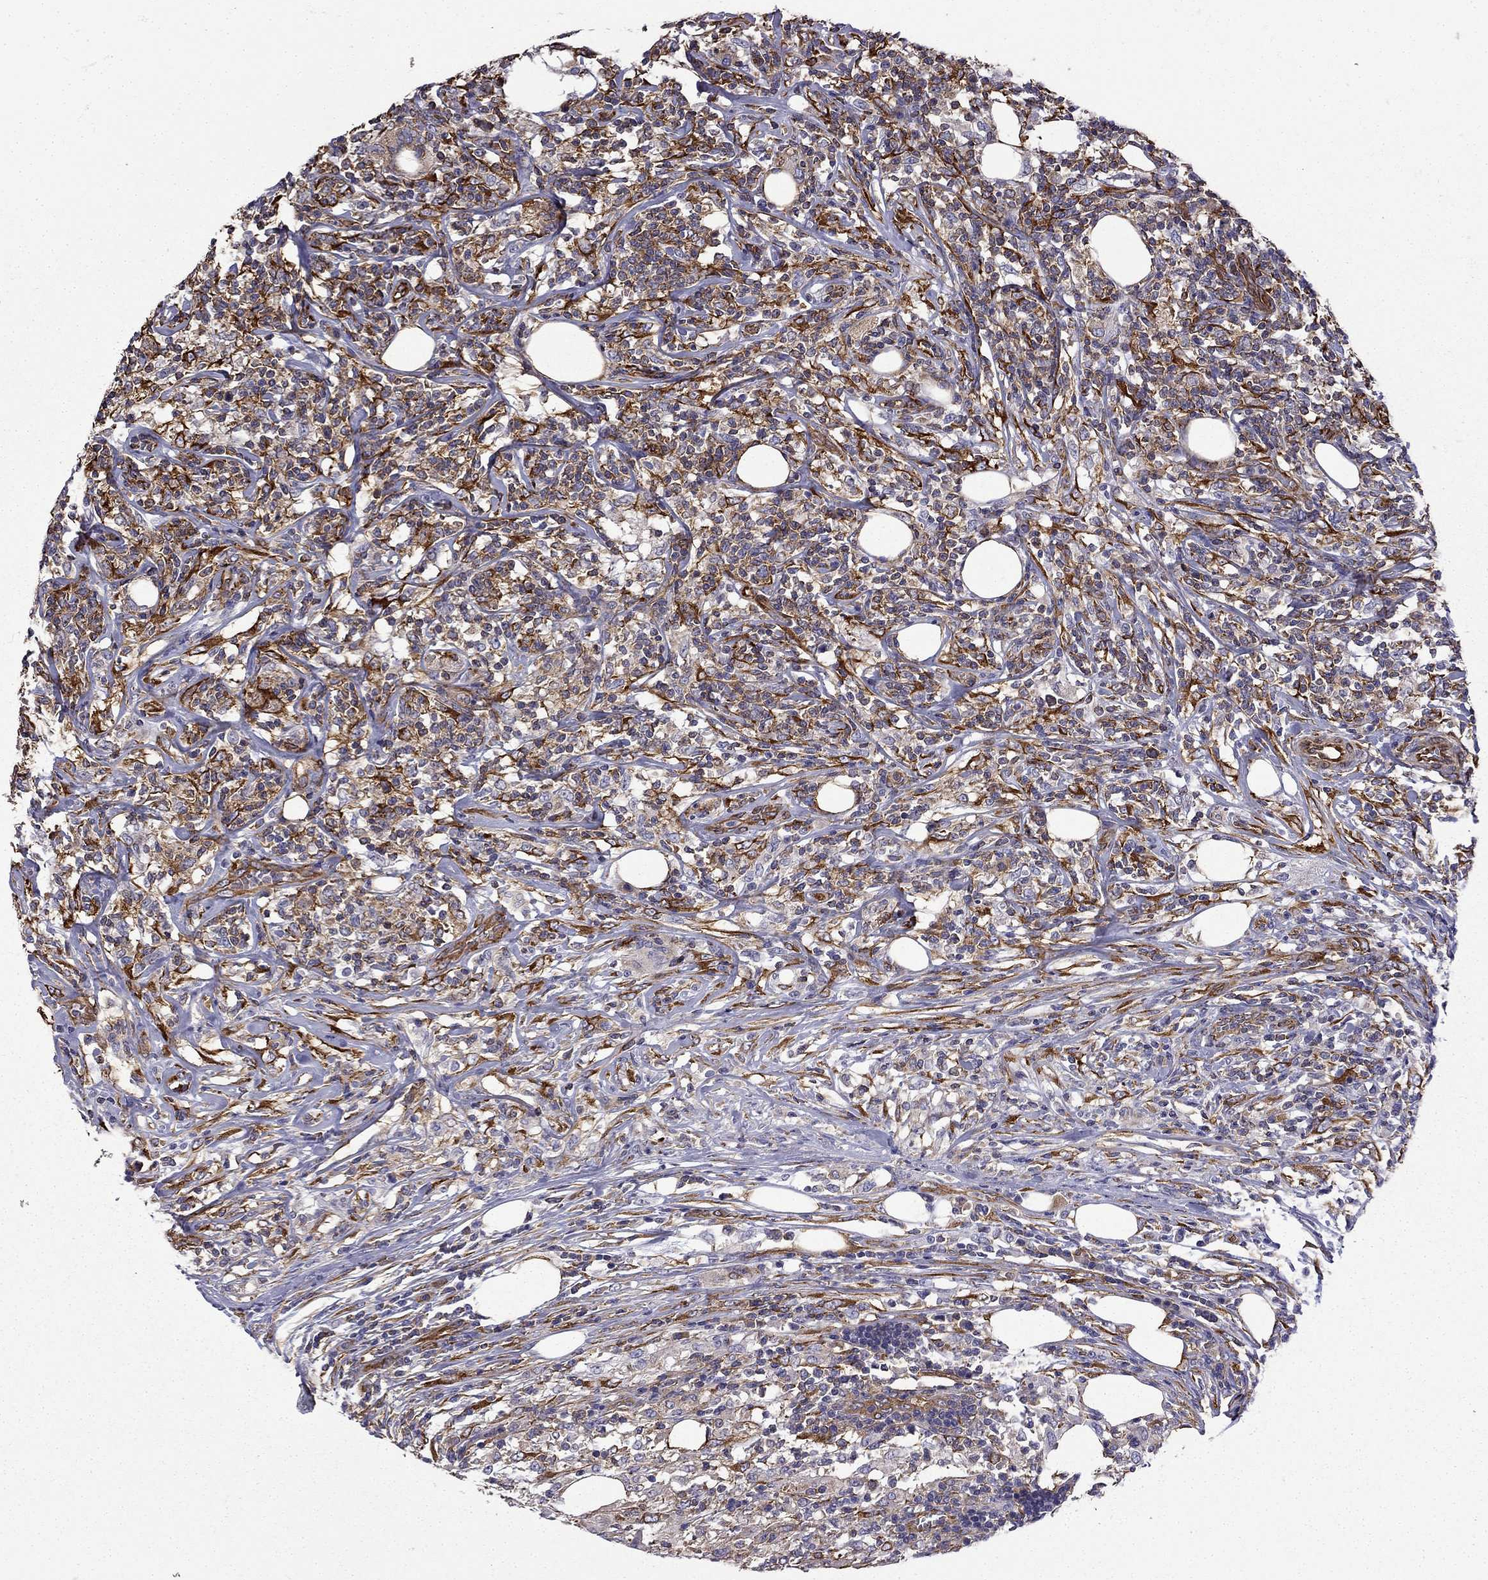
{"staining": {"intensity": "moderate", "quantity": ">75%", "location": "cytoplasmic/membranous"}, "tissue": "lymphoma", "cell_type": "Tumor cells", "image_type": "cancer", "snomed": [{"axis": "morphology", "description": "Malignant lymphoma, non-Hodgkin's type, High grade"}, {"axis": "topography", "description": "Lymph node"}], "caption": "Moderate cytoplasmic/membranous protein staining is appreciated in about >75% of tumor cells in malignant lymphoma, non-Hodgkin's type (high-grade). The protein is stained brown, and the nuclei are stained in blue (DAB IHC with brightfield microscopy, high magnification).", "gene": "MAP4", "patient": {"sex": "female", "age": 84}}